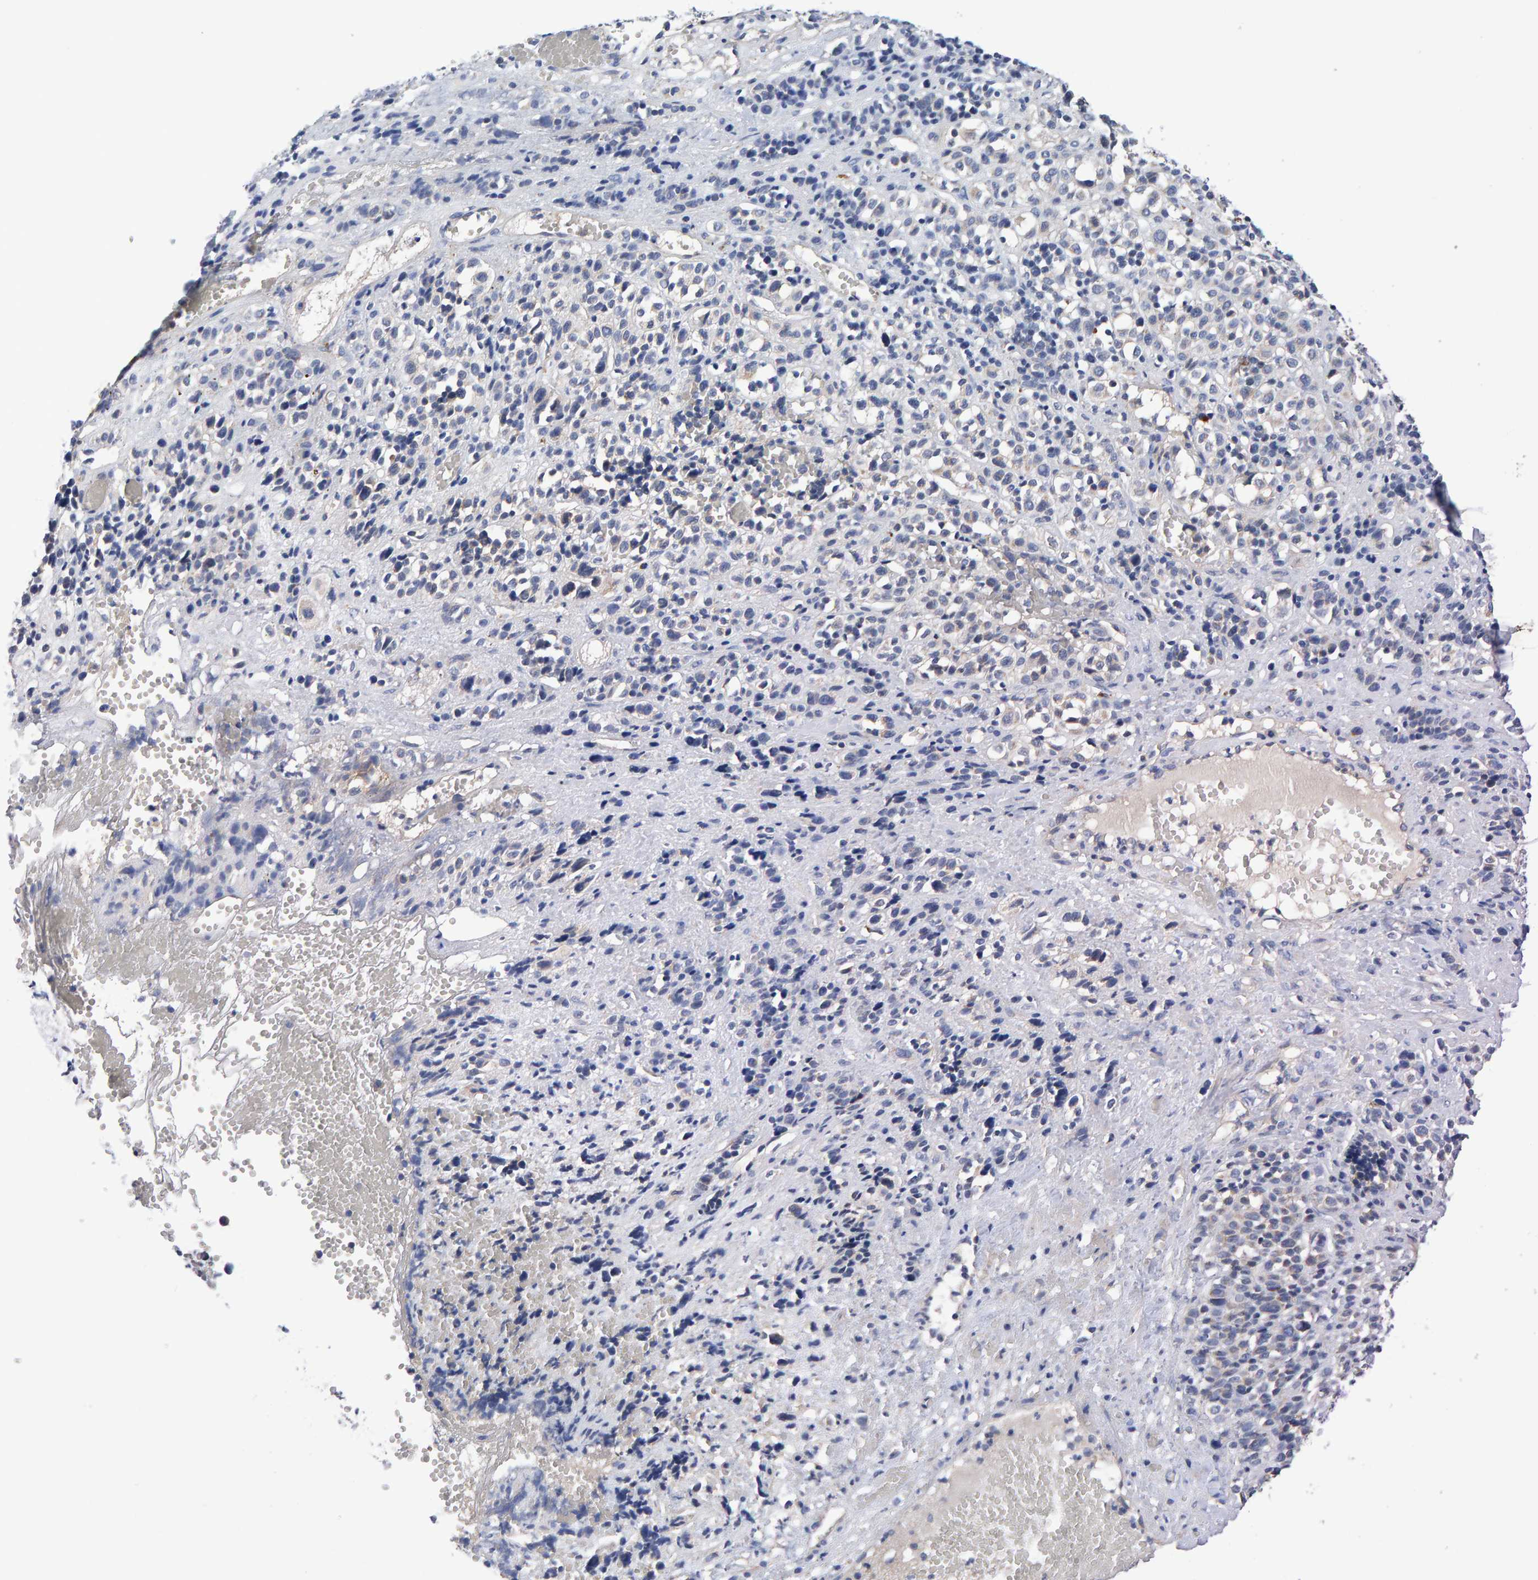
{"staining": {"intensity": "negative", "quantity": "none", "location": "none"}, "tissue": "melanoma", "cell_type": "Tumor cells", "image_type": "cancer", "snomed": [{"axis": "morphology", "description": "Malignant melanoma, Metastatic site"}, {"axis": "topography", "description": "Skin"}], "caption": "Immunohistochemical staining of human malignant melanoma (metastatic site) shows no significant positivity in tumor cells.", "gene": "EFR3A", "patient": {"sex": "female", "age": 74}}